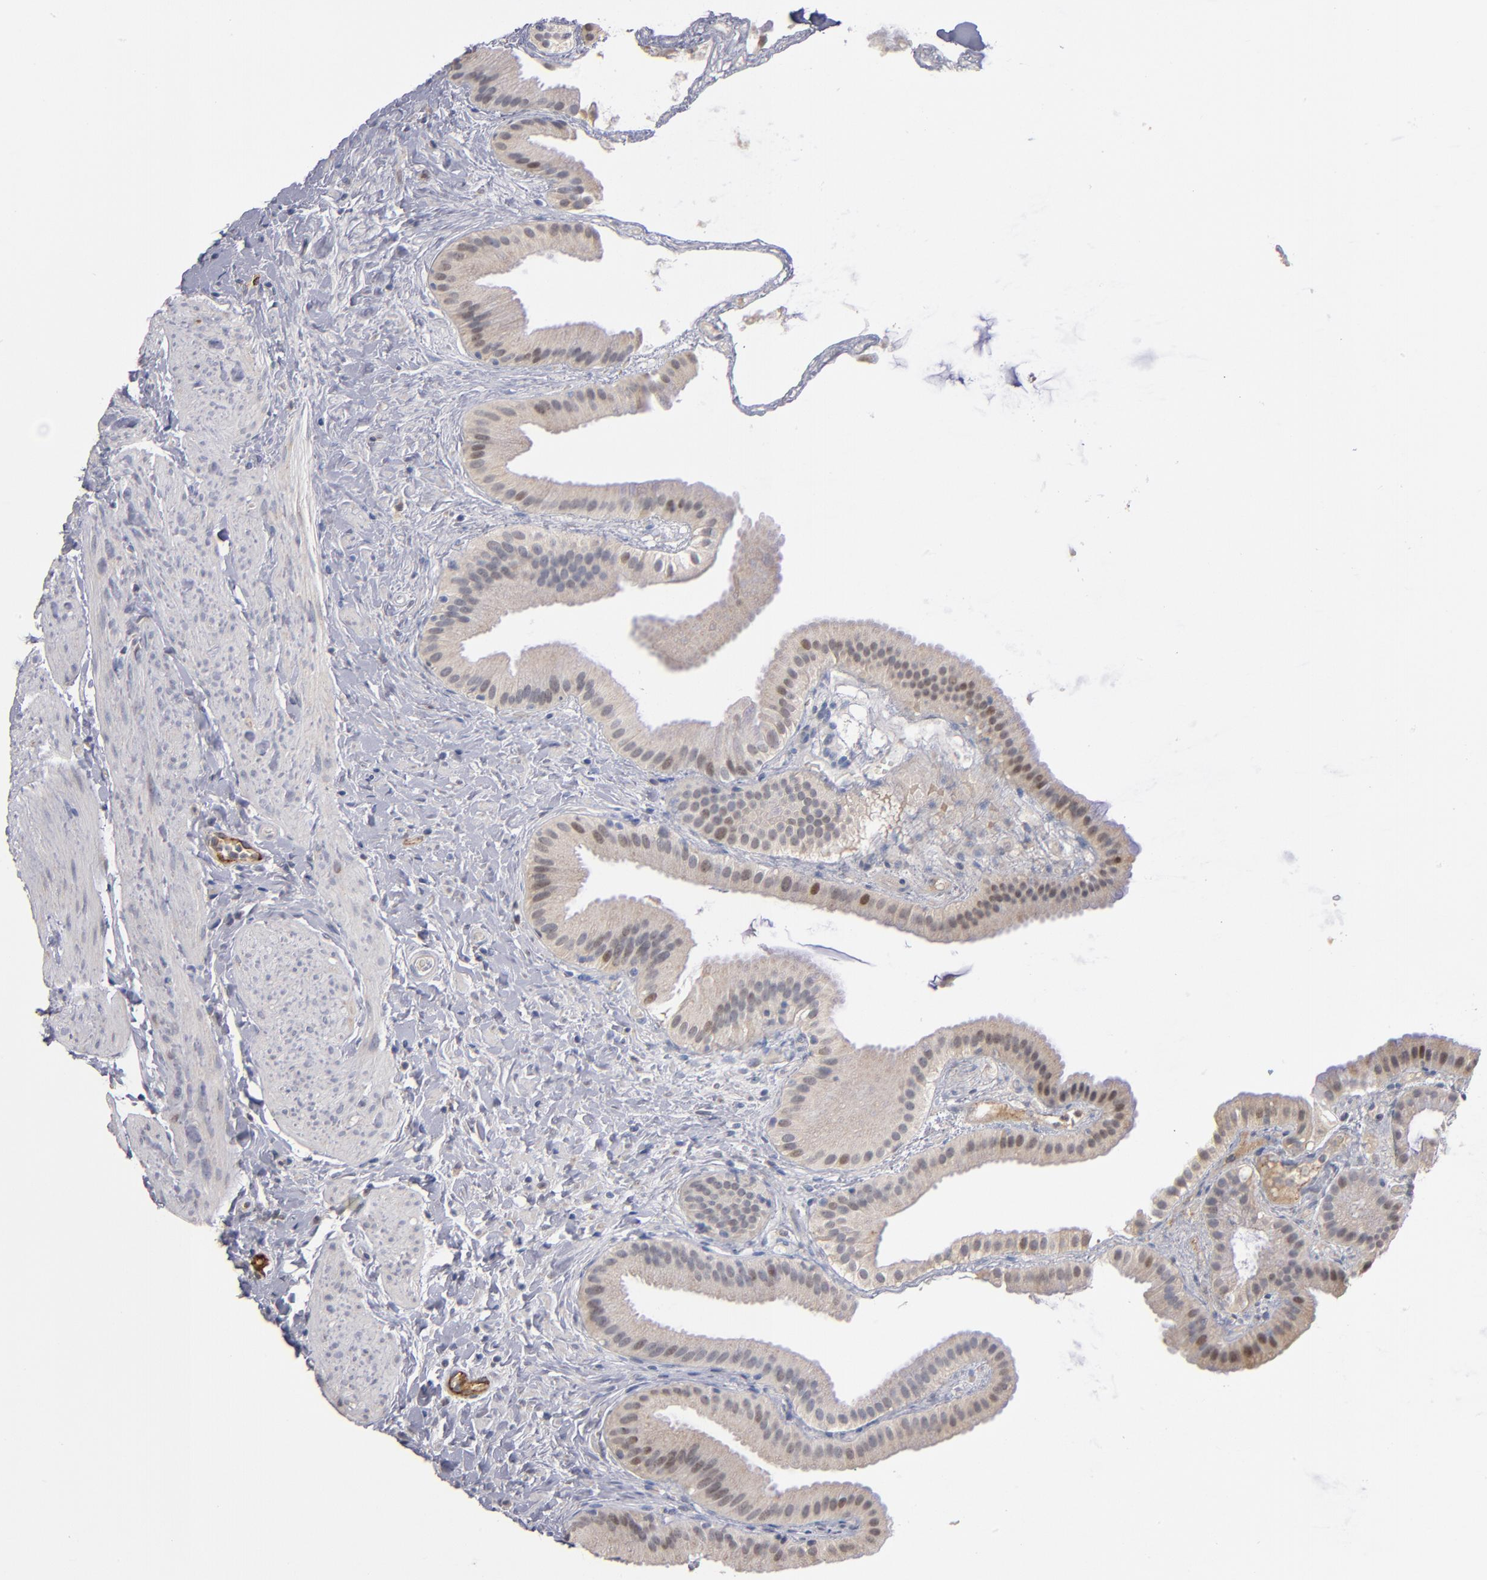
{"staining": {"intensity": "weak", "quantity": "<25%", "location": "cytoplasmic/membranous"}, "tissue": "gallbladder", "cell_type": "Glandular cells", "image_type": "normal", "snomed": [{"axis": "morphology", "description": "Normal tissue, NOS"}, {"axis": "topography", "description": "Gallbladder"}], "caption": "Protein analysis of benign gallbladder displays no significant staining in glandular cells. (Brightfield microscopy of DAB immunohistochemistry at high magnification).", "gene": "SELP", "patient": {"sex": "female", "age": 63}}